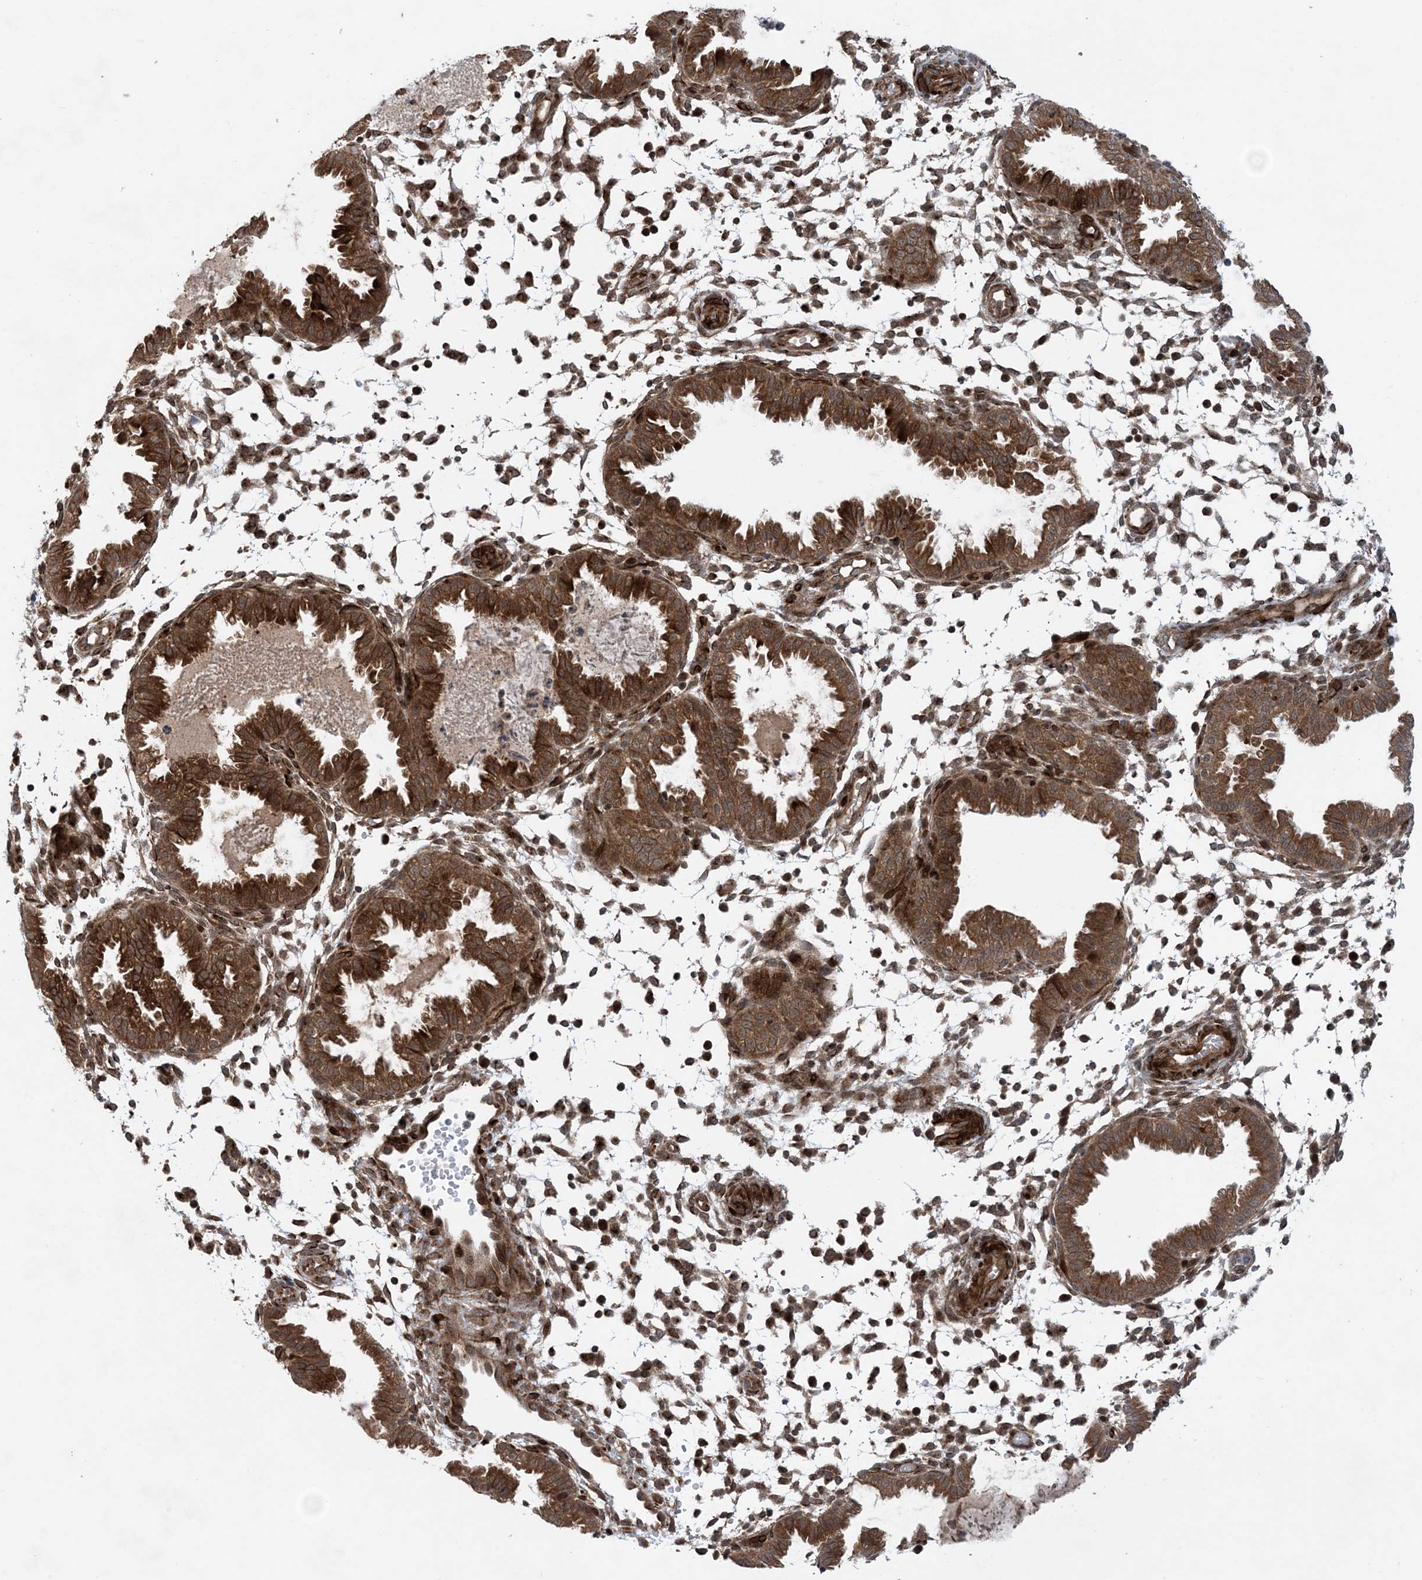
{"staining": {"intensity": "moderate", "quantity": "<25%", "location": "cytoplasmic/membranous"}, "tissue": "endometrium", "cell_type": "Cells in endometrial stroma", "image_type": "normal", "snomed": [{"axis": "morphology", "description": "Normal tissue, NOS"}, {"axis": "topography", "description": "Endometrium"}], "caption": "Immunohistochemical staining of normal endometrium reveals low levels of moderate cytoplasmic/membranous expression in approximately <25% of cells in endometrial stroma. (DAB (3,3'-diaminobenzidine) = brown stain, brightfield microscopy at high magnification).", "gene": "HEMK1", "patient": {"sex": "female", "age": 33}}